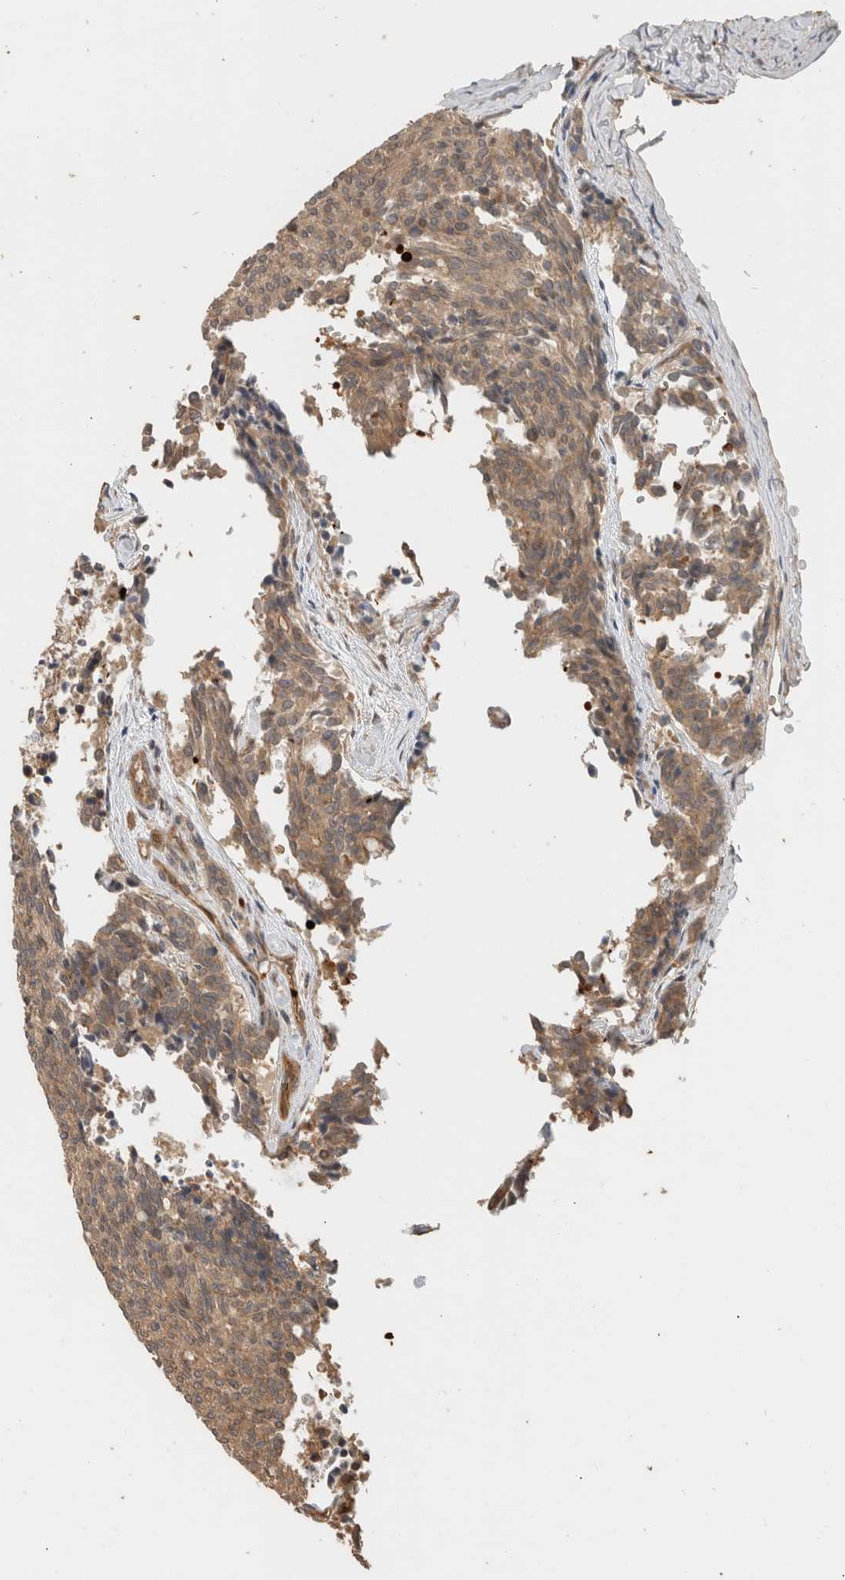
{"staining": {"intensity": "weak", "quantity": ">75%", "location": "cytoplasmic/membranous"}, "tissue": "carcinoid", "cell_type": "Tumor cells", "image_type": "cancer", "snomed": [{"axis": "morphology", "description": "Carcinoid, malignant, NOS"}, {"axis": "topography", "description": "Pancreas"}], "caption": "Carcinoid tissue exhibits weak cytoplasmic/membranous positivity in approximately >75% of tumor cells, visualized by immunohistochemistry.", "gene": "OTUD6B", "patient": {"sex": "female", "age": 54}}